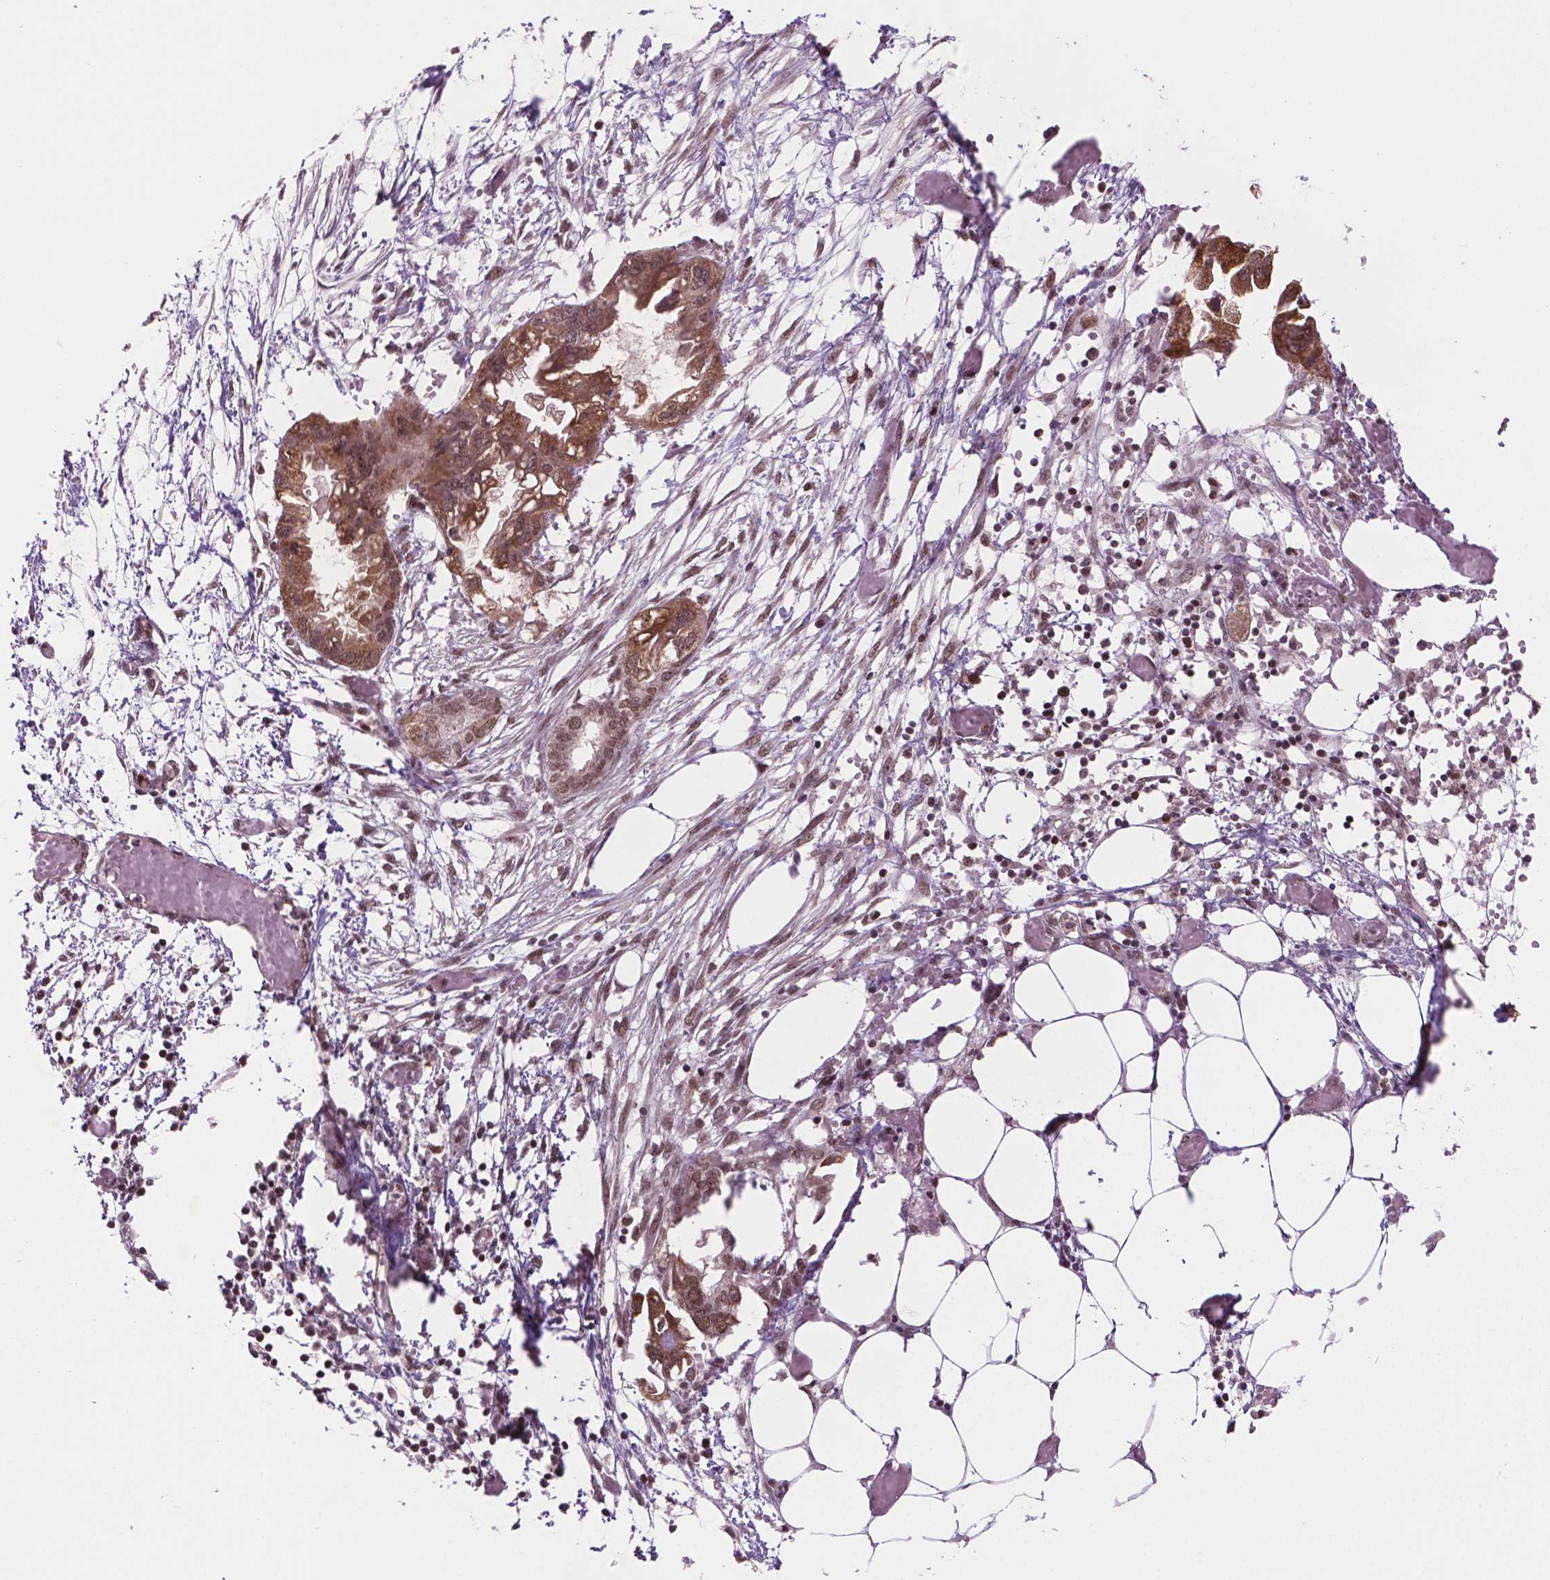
{"staining": {"intensity": "moderate", "quantity": ">75%", "location": "cytoplasmic/membranous,nuclear"}, "tissue": "endometrial cancer", "cell_type": "Tumor cells", "image_type": "cancer", "snomed": [{"axis": "morphology", "description": "Adenocarcinoma, NOS"}, {"axis": "morphology", "description": "Adenocarcinoma, metastatic, NOS"}, {"axis": "topography", "description": "Adipose tissue"}, {"axis": "topography", "description": "Endometrium"}], "caption": "Protein analysis of endometrial cancer tissue shows moderate cytoplasmic/membranous and nuclear expression in approximately >75% of tumor cells.", "gene": "SIRT6", "patient": {"sex": "female", "age": 67}}